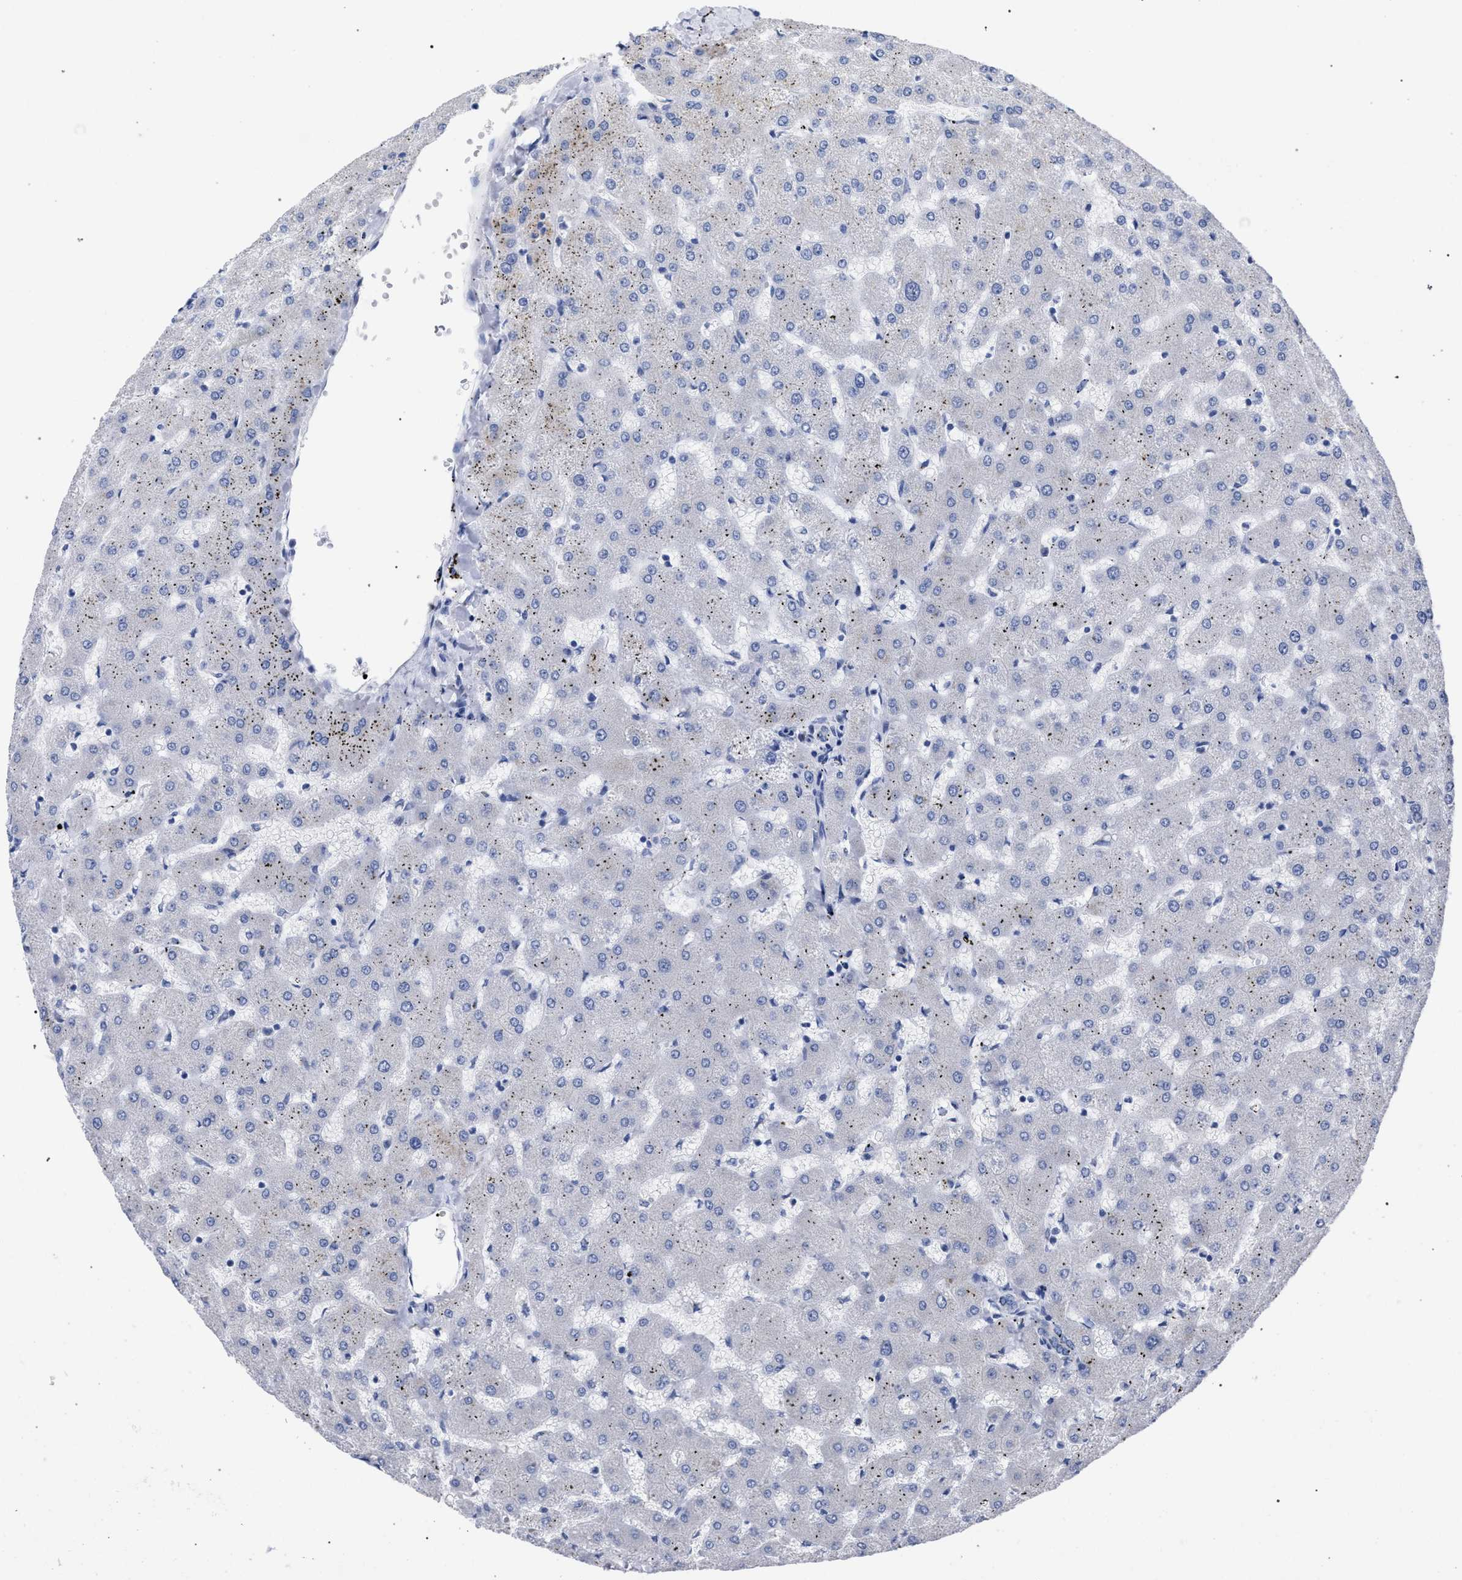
{"staining": {"intensity": "negative", "quantity": "none", "location": "none"}, "tissue": "liver", "cell_type": "Cholangiocytes", "image_type": "normal", "snomed": [{"axis": "morphology", "description": "Normal tissue, NOS"}, {"axis": "topography", "description": "Liver"}], "caption": "DAB immunohistochemical staining of unremarkable liver demonstrates no significant positivity in cholangiocytes.", "gene": "GOLGA2", "patient": {"sex": "female", "age": 63}}